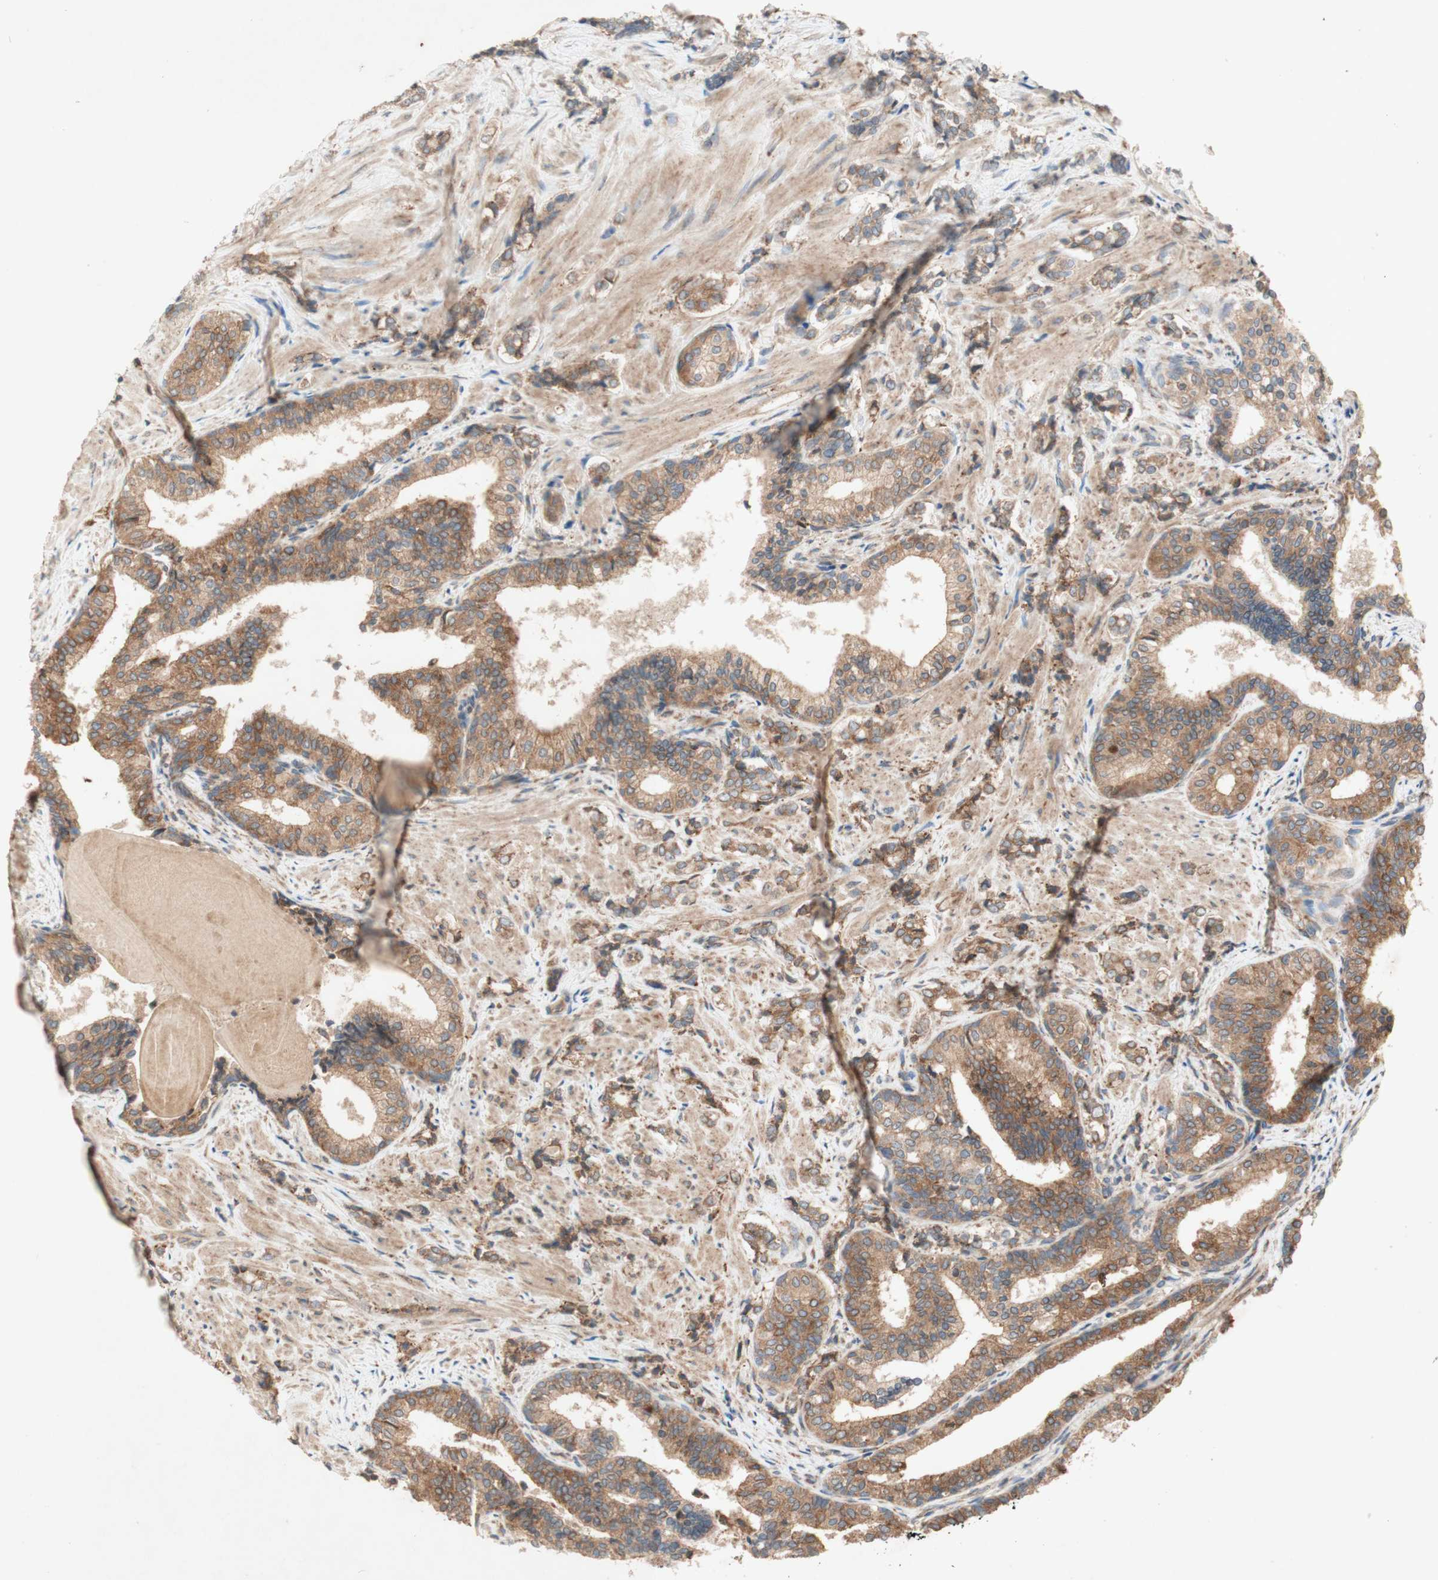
{"staining": {"intensity": "moderate", "quantity": ">75%", "location": "cytoplasmic/membranous"}, "tissue": "prostate cancer", "cell_type": "Tumor cells", "image_type": "cancer", "snomed": [{"axis": "morphology", "description": "Adenocarcinoma, Low grade"}, {"axis": "topography", "description": "Prostate"}], "caption": "IHC (DAB (3,3'-diaminobenzidine)) staining of human prostate cancer reveals moderate cytoplasmic/membranous protein positivity in about >75% of tumor cells.", "gene": "SOCS2", "patient": {"sex": "male", "age": 60}}